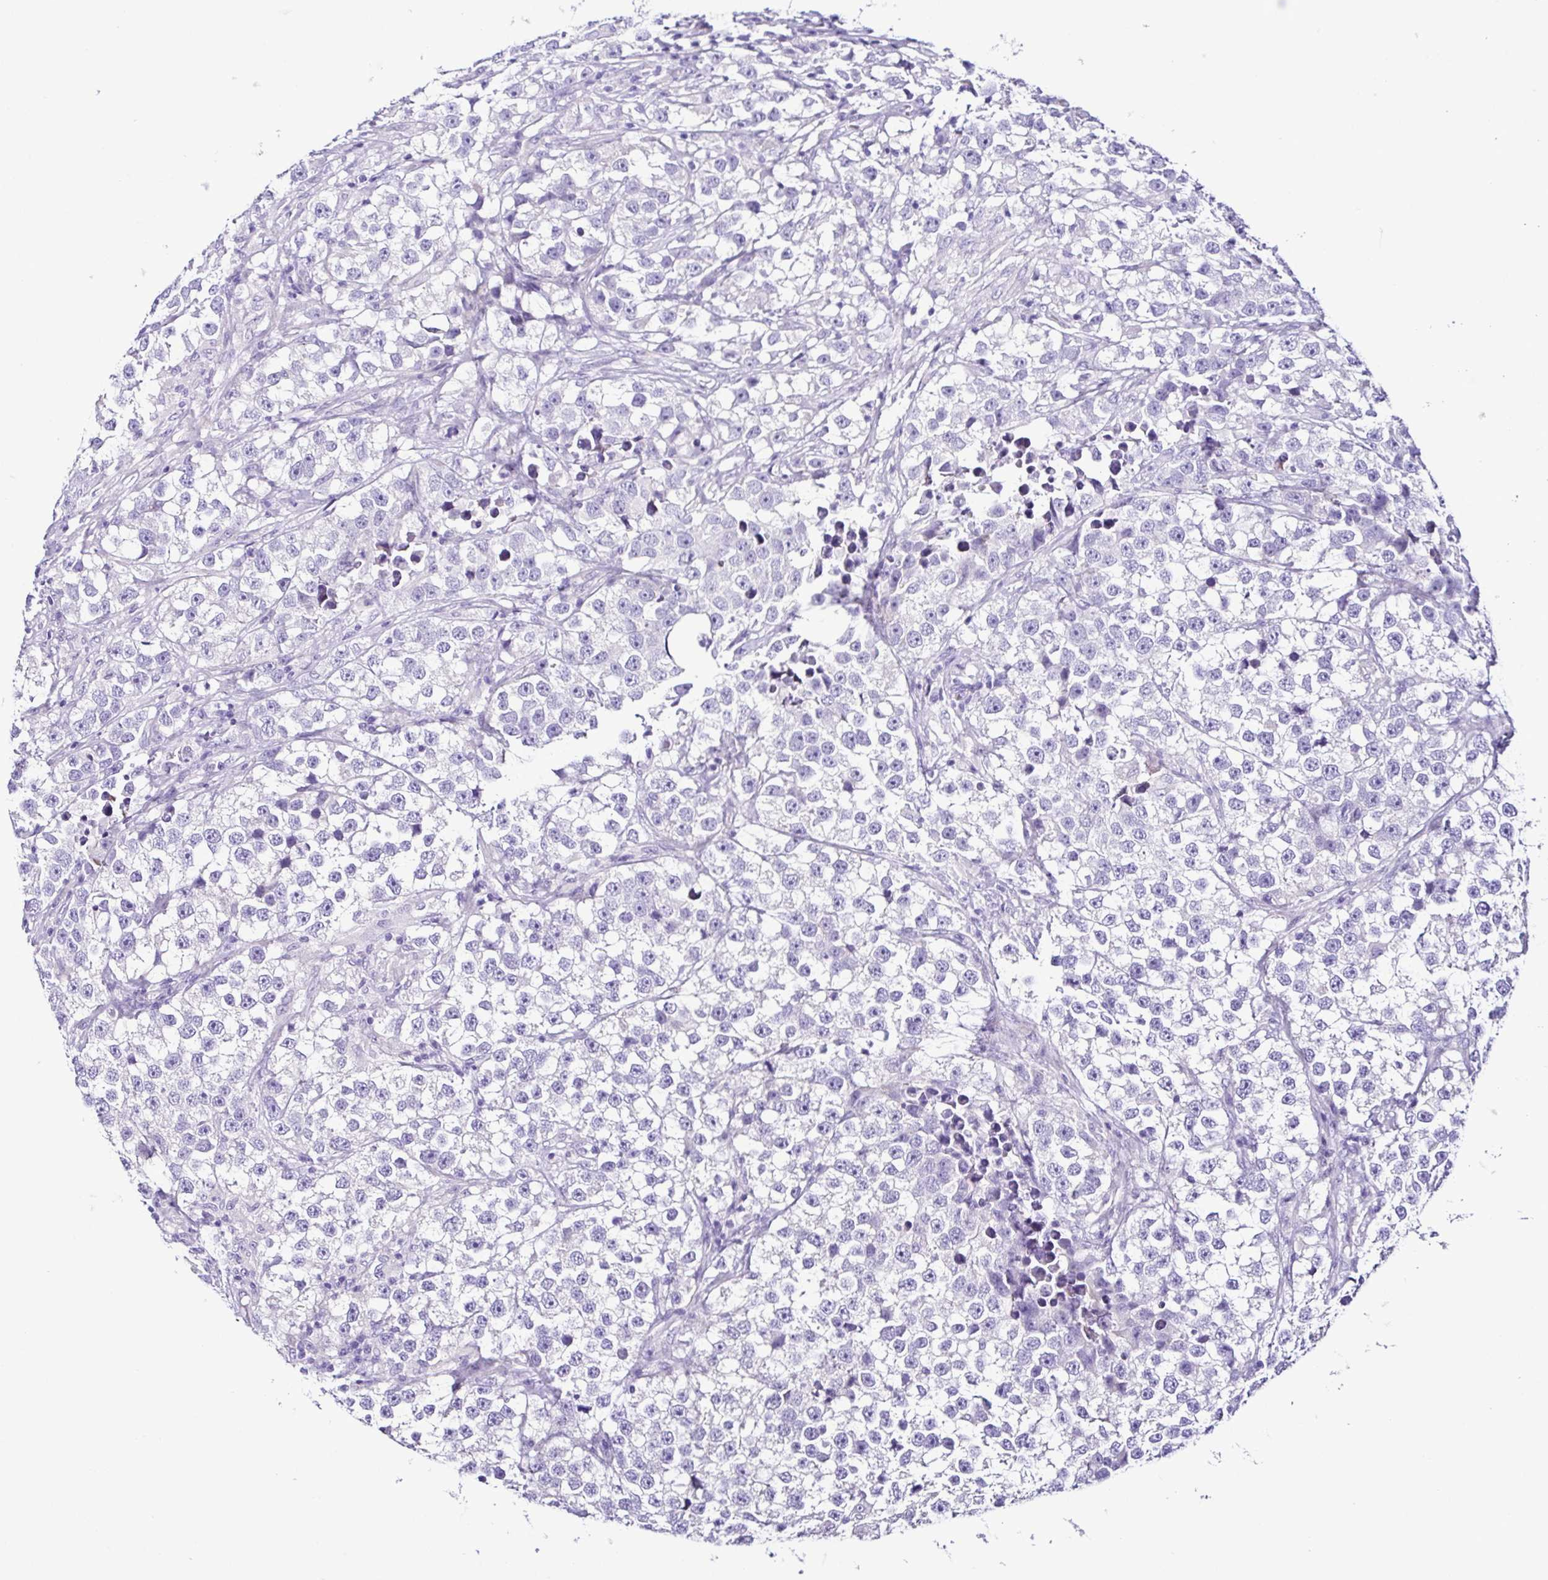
{"staining": {"intensity": "negative", "quantity": "none", "location": "none"}, "tissue": "testis cancer", "cell_type": "Tumor cells", "image_type": "cancer", "snomed": [{"axis": "morphology", "description": "Seminoma, NOS"}, {"axis": "topography", "description": "Testis"}], "caption": "DAB immunohistochemical staining of seminoma (testis) demonstrates no significant positivity in tumor cells.", "gene": "SRL", "patient": {"sex": "male", "age": 46}}